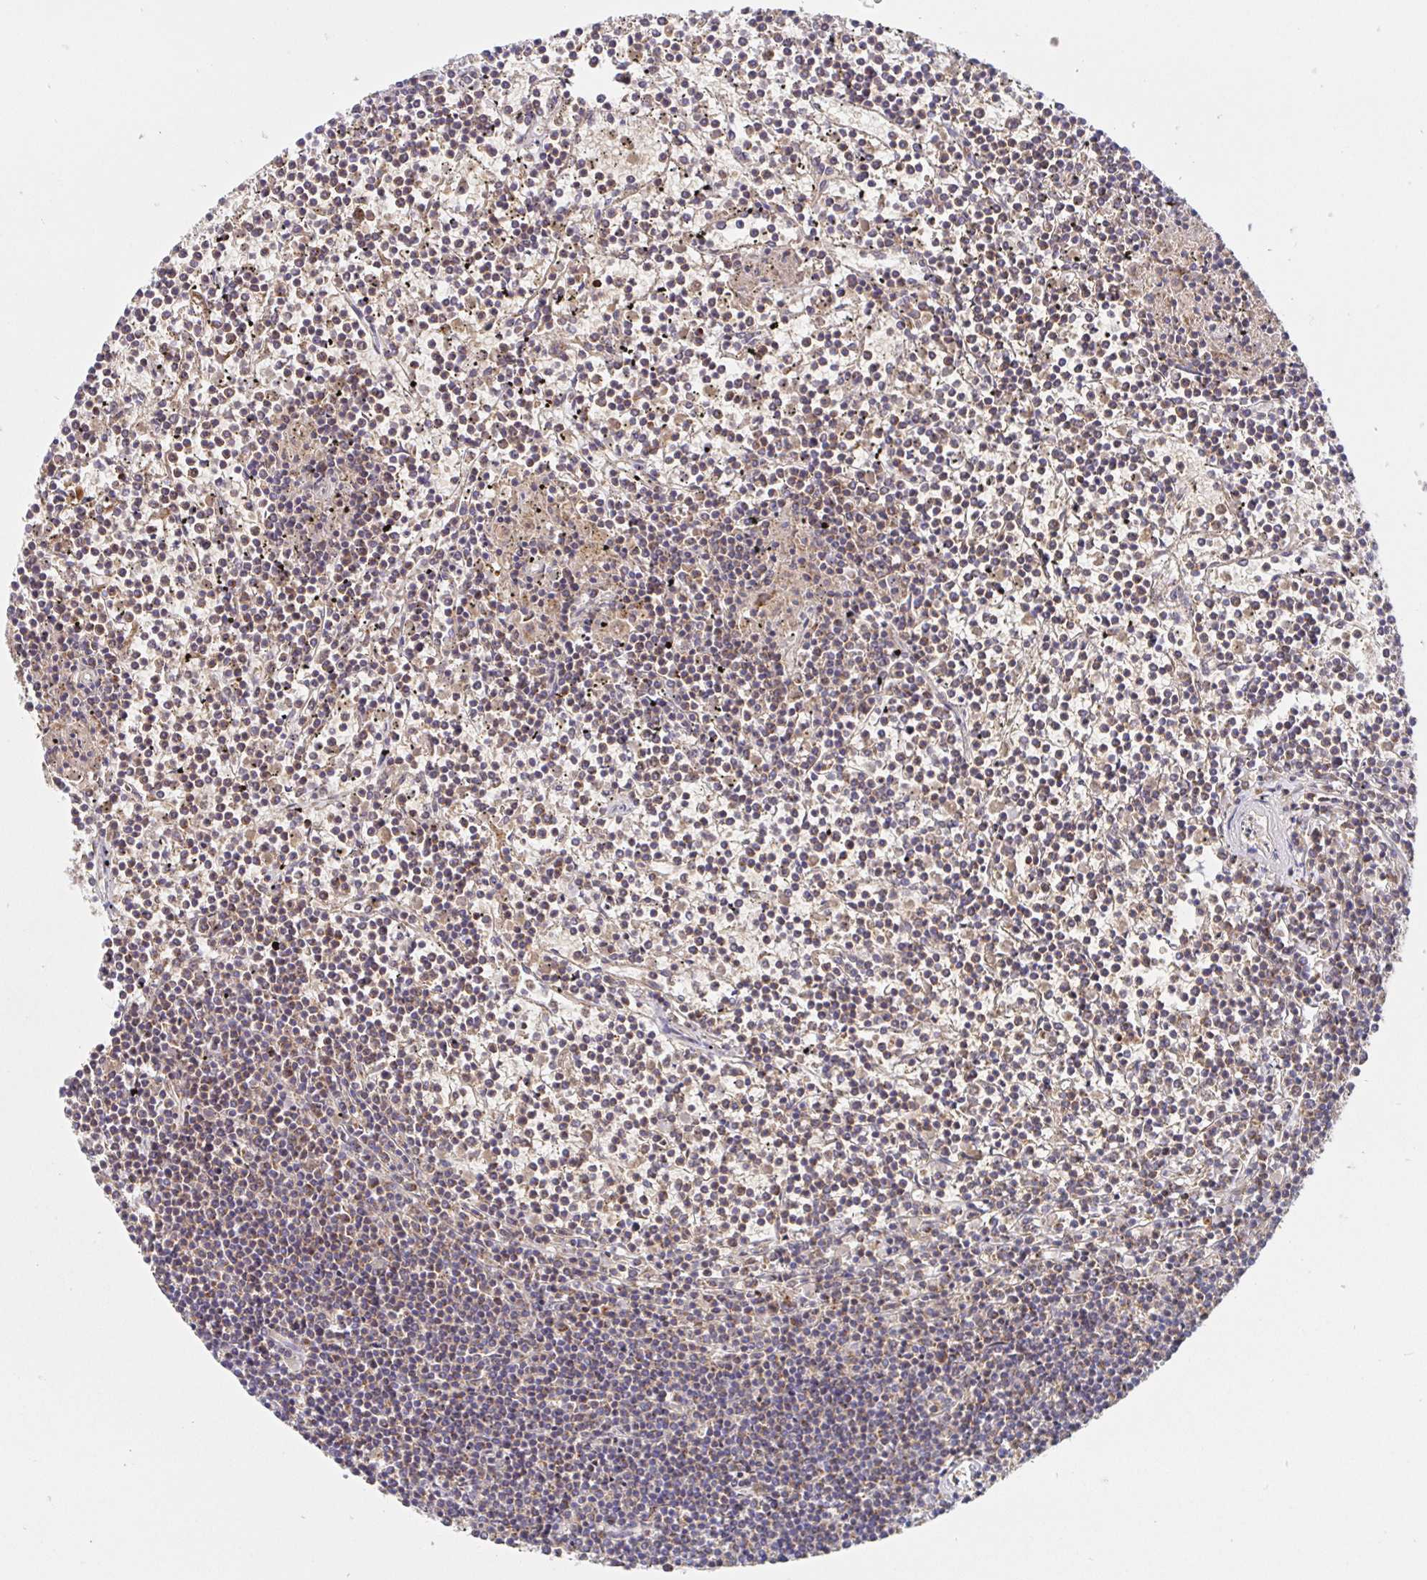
{"staining": {"intensity": "weak", "quantity": "25%-75%", "location": "cytoplasmic/membranous"}, "tissue": "lymphoma", "cell_type": "Tumor cells", "image_type": "cancer", "snomed": [{"axis": "morphology", "description": "Malignant lymphoma, non-Hodgkin's type, Low grade"}, {"axis": "topography", "description": "Spleen"}], "caption": "A high-resolution histopathology image shows IHC staining of lymphoma, which displays weak cytoplasmic/membranous staining in approximately 25%-75% of tumor cells.", "gene": "PRDX3", "patient": {"sex": "female", "age": 19}}